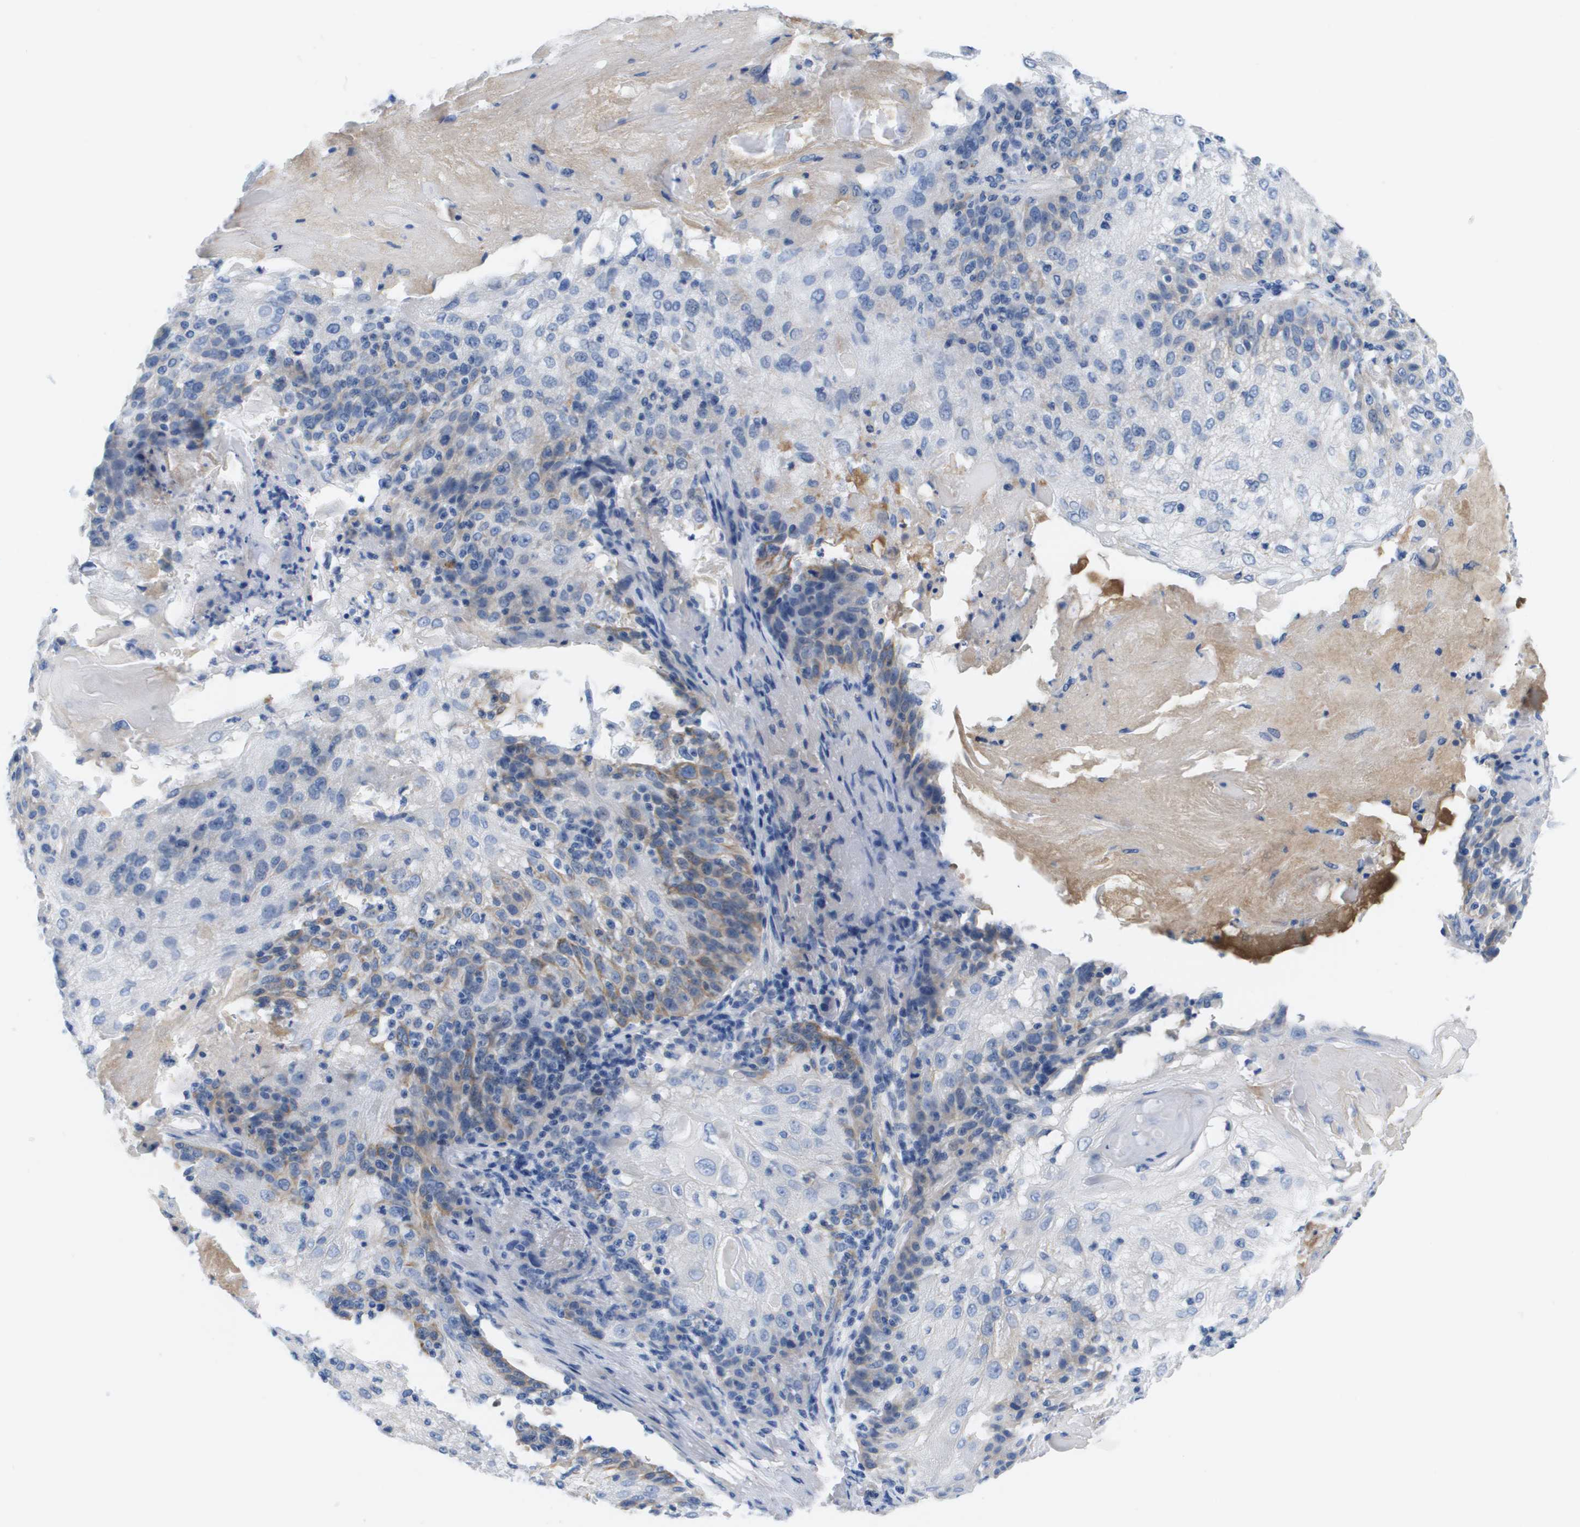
{"staining": {"intensity": "weak", "quantity": "<25%", "location": "cytoplasmic/membranous"}, "tissue": "skin cancer", "cell_type": "Tumor cells", "image_type": "cancer", "snomed": [{"axis": "morphology", "description": "Squamous cell carcinoma, NOS"}, {"axis": "topography", "description": "Skin"}], "caption": "Immunohistochemistry (IHC) of human skin cancer exhibits no expression in tumor cells.", "gene": "APOA1", "patient": {"sex": "female", "age": 80}}